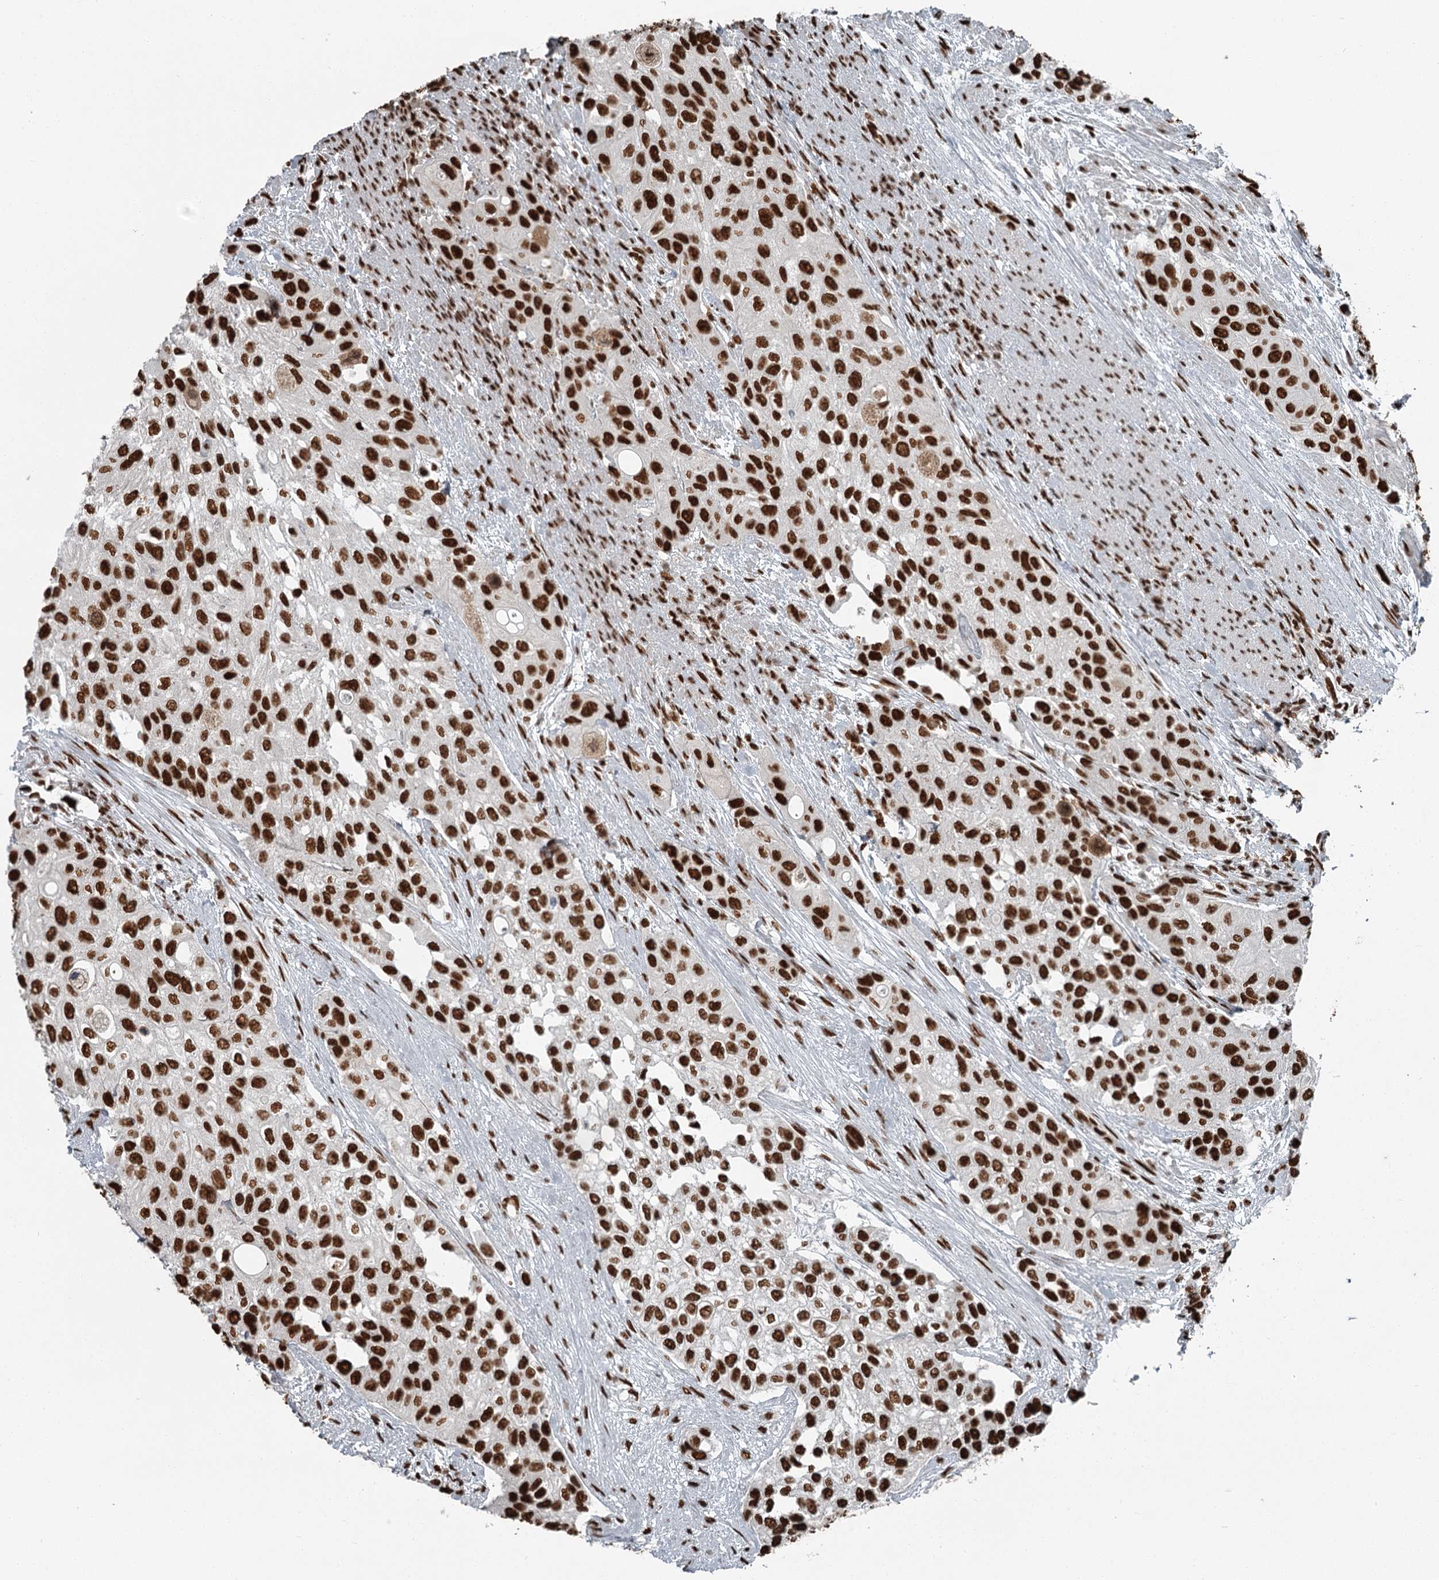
{"staining": {"intensity": "strong", "quantity": ">75%", "location": "nuclear"}, "tissue": "urothelial cancer", "cell_type": "Tumor cells", "image_type": "cancer", "snomed": [{"axis": "morphology", "description": "Normal tissue, NOS"}, {"axis": "morphology", "description": "Urothelial carcinoma, High grade"}, {"axis": "topography", "description": "Vascular tissue"}, {"axis": "topography", "description": "Urinary bladder"}], "caption": "A high amount of strong nuclear staining is present in approximately >75% of tumor cells in urothelial carcinoma (high-grade) tissue.", "gene": "RBBP7", "patient": {"sex": "female", "age": 56}}